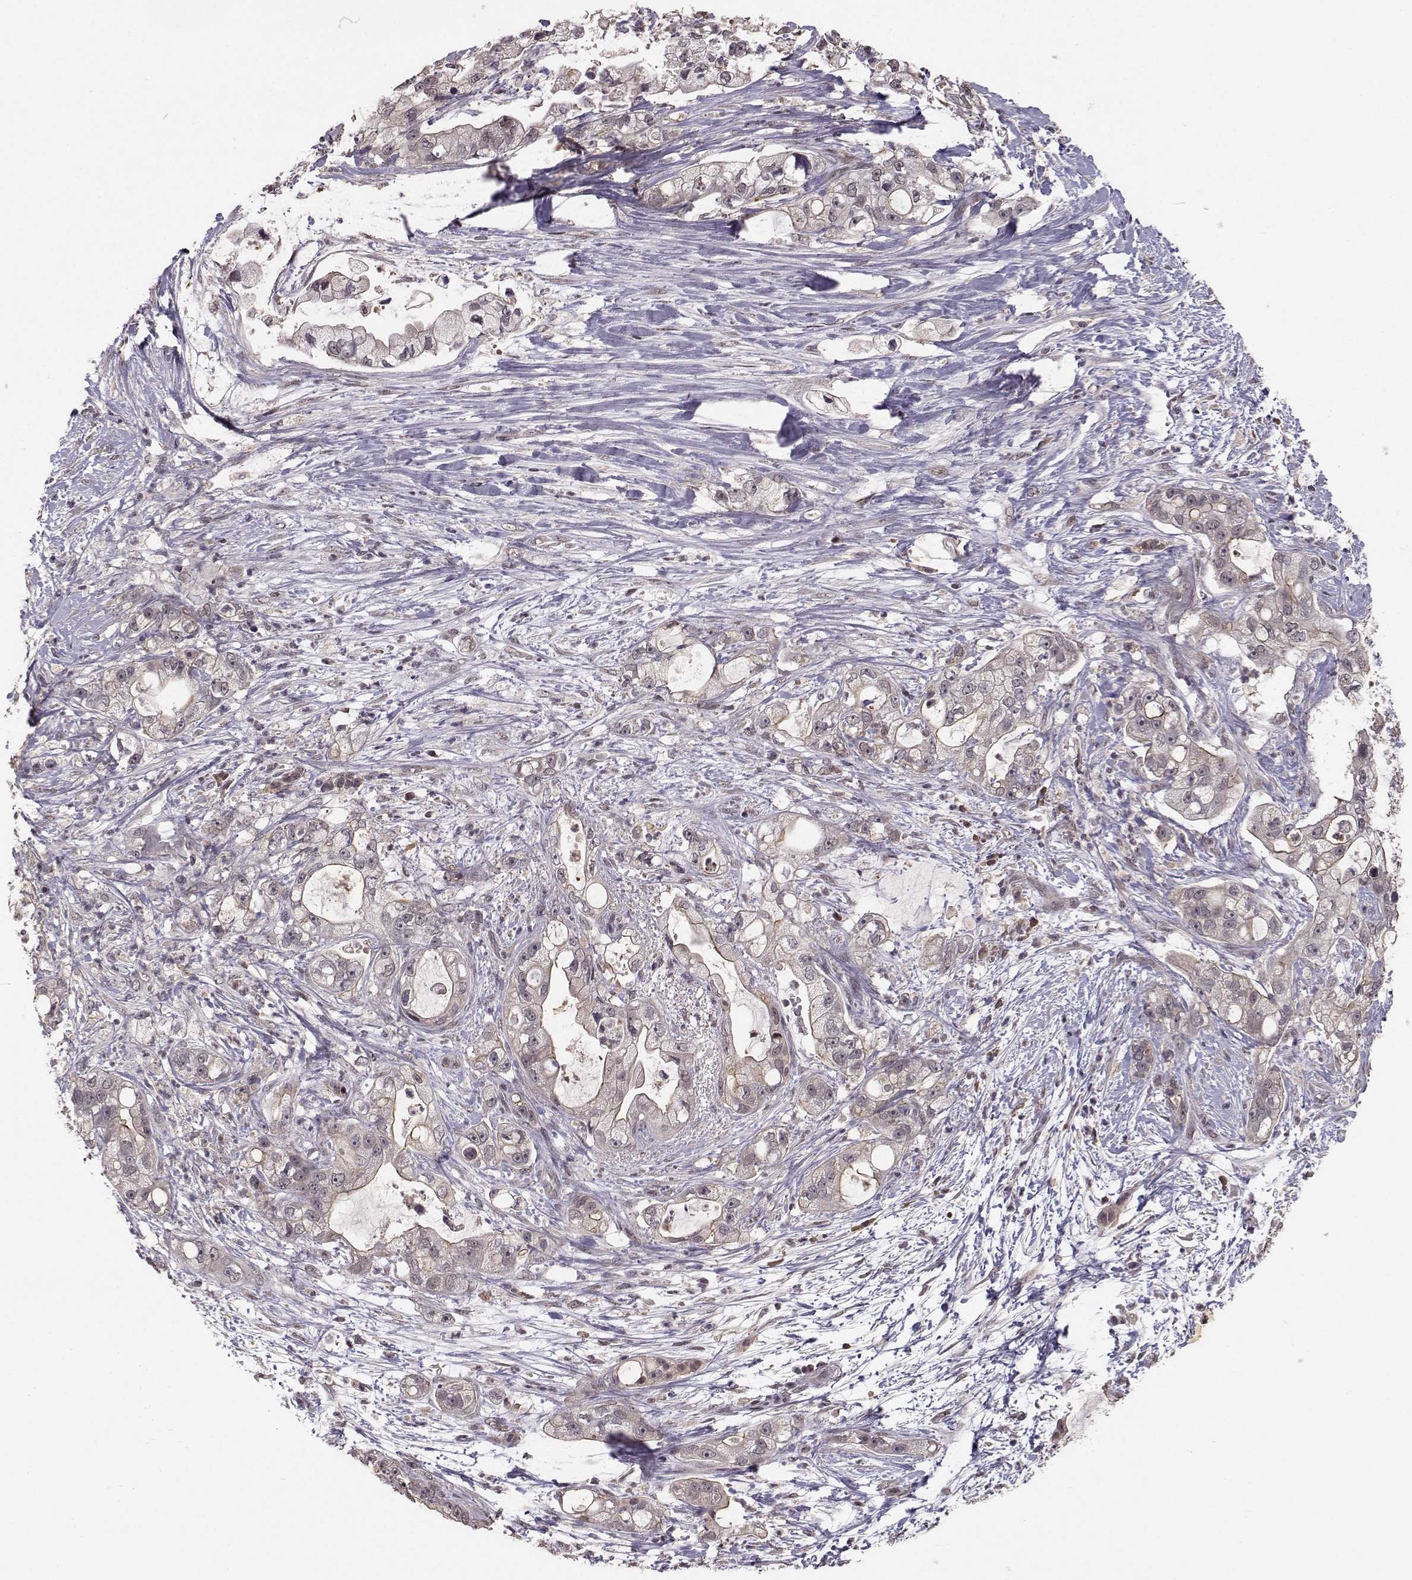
{"staining": {"intensity": "weak", "quantity": "<25%", "location": "cytoplasmic/membranous"}, "tissue": "pancreatic cancer", "cell_type": "Tumor cells", "image_type": "cancer", "snomed": [{"axis": "morphology", "description": "Adenocarcinoma, NOS"}, {"axis": "topography", "description": "Pancreas"}], "caption": "This is a image of immunohistochemistry staining of pancreatic cancer (adenocarcinoma), which shows no positivity in tumor cells.", "gene": "PLEKHG3", "patient": {"sex": "female", "age": 69}}